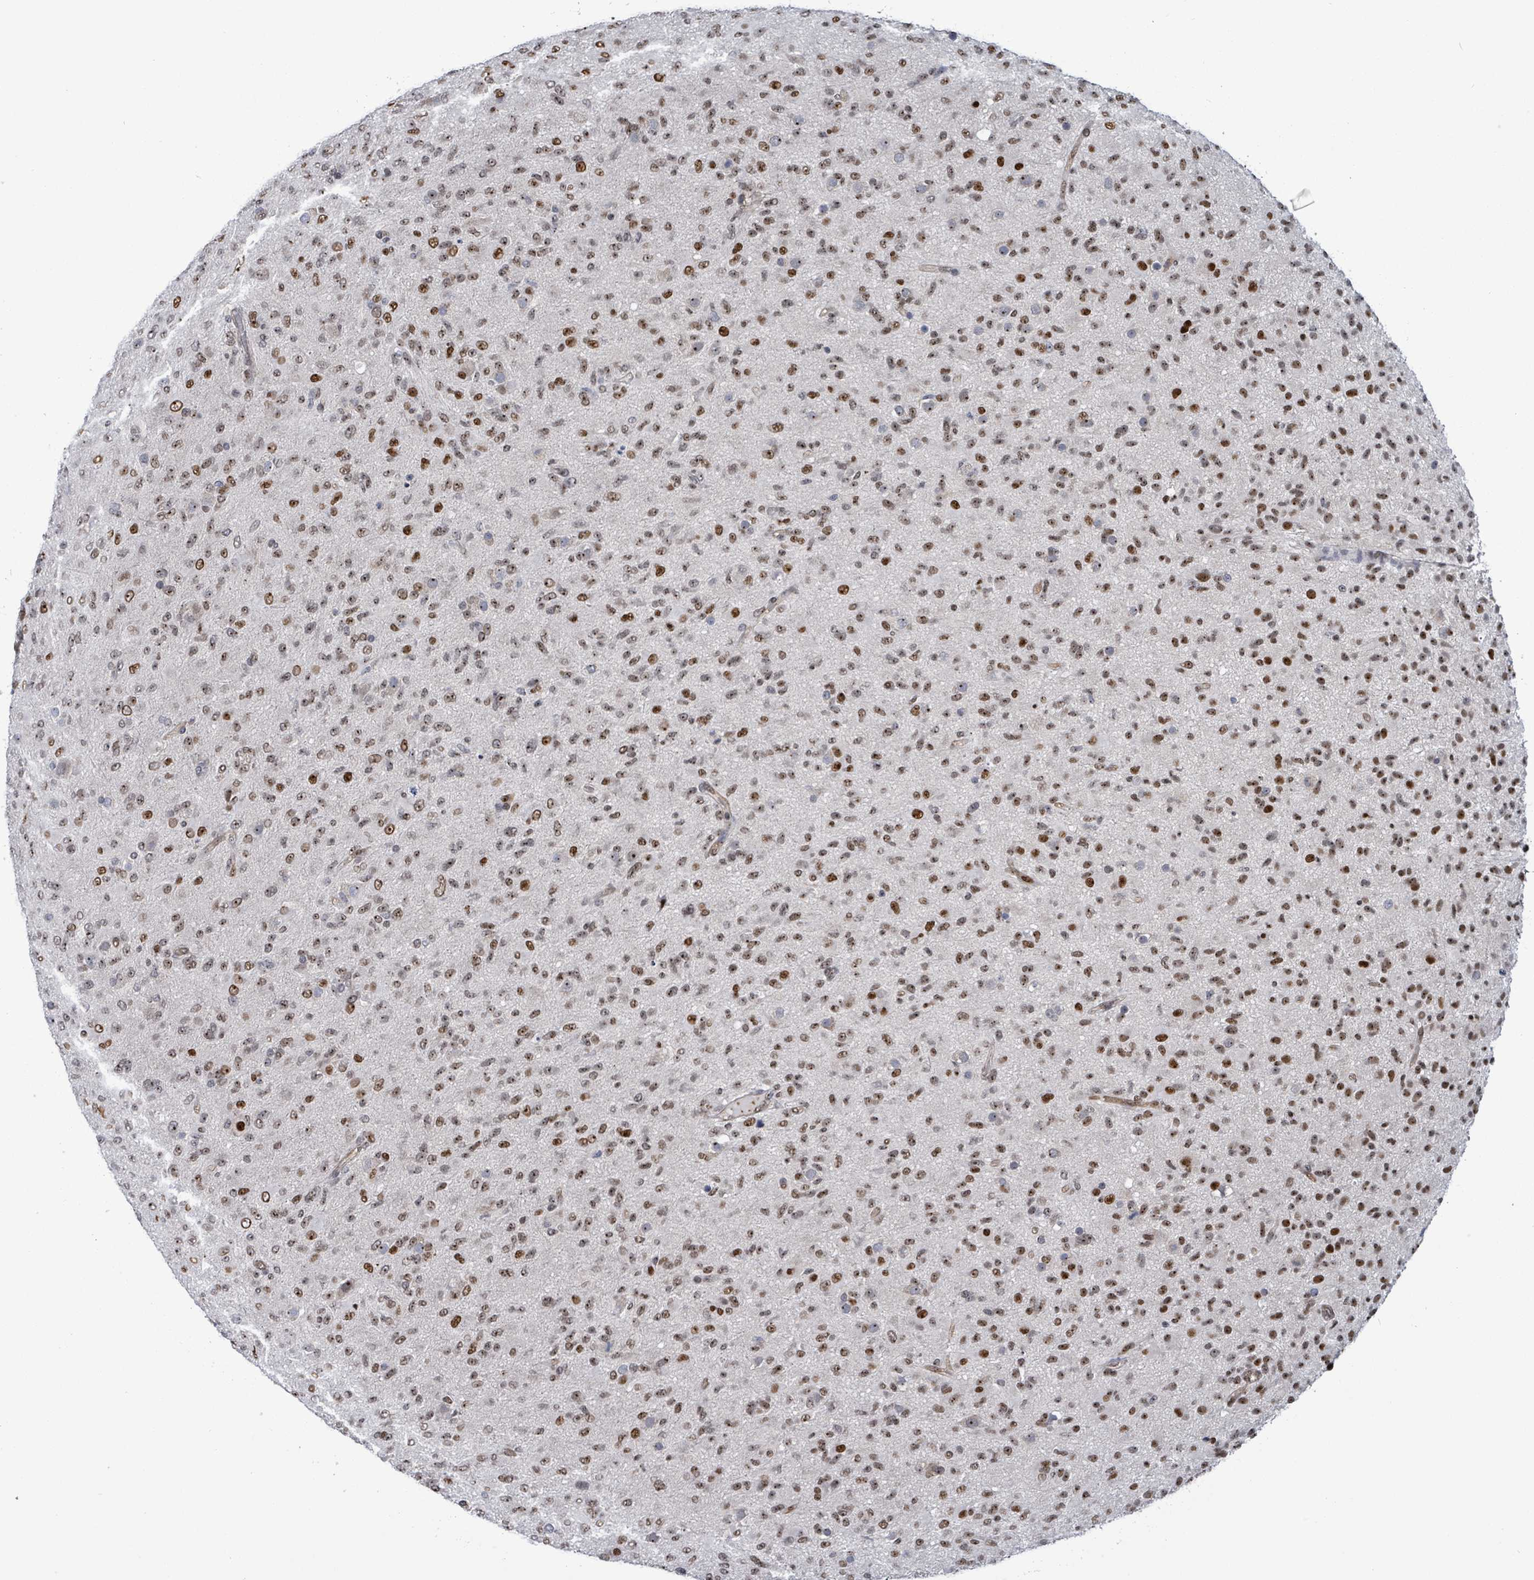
{"staining": {"intensity": "moderate", "quantity": ">75%", "location": "nuclear"}, "tissue": "glioma", "cell_type": "Tumor cells", "image_type": "cancer", "snomed": [{"axis": "morphology", "description": "Glioma, malignant, Low grade"}, {"axis": "topography", "description": "Brain"}], "caption": "Immunohistochemistry micrograph of neoplastic tissue: human low-grade glioma (malignant) stained using immunohistochemistry (IHC) demonstrates medium levels of moderate protein expression localized specifically in the nuclear of tumor cells, appearing as a nuclear brown color.", "gene": "RRN3", "patient": {"sex": "male", "age": 65}}